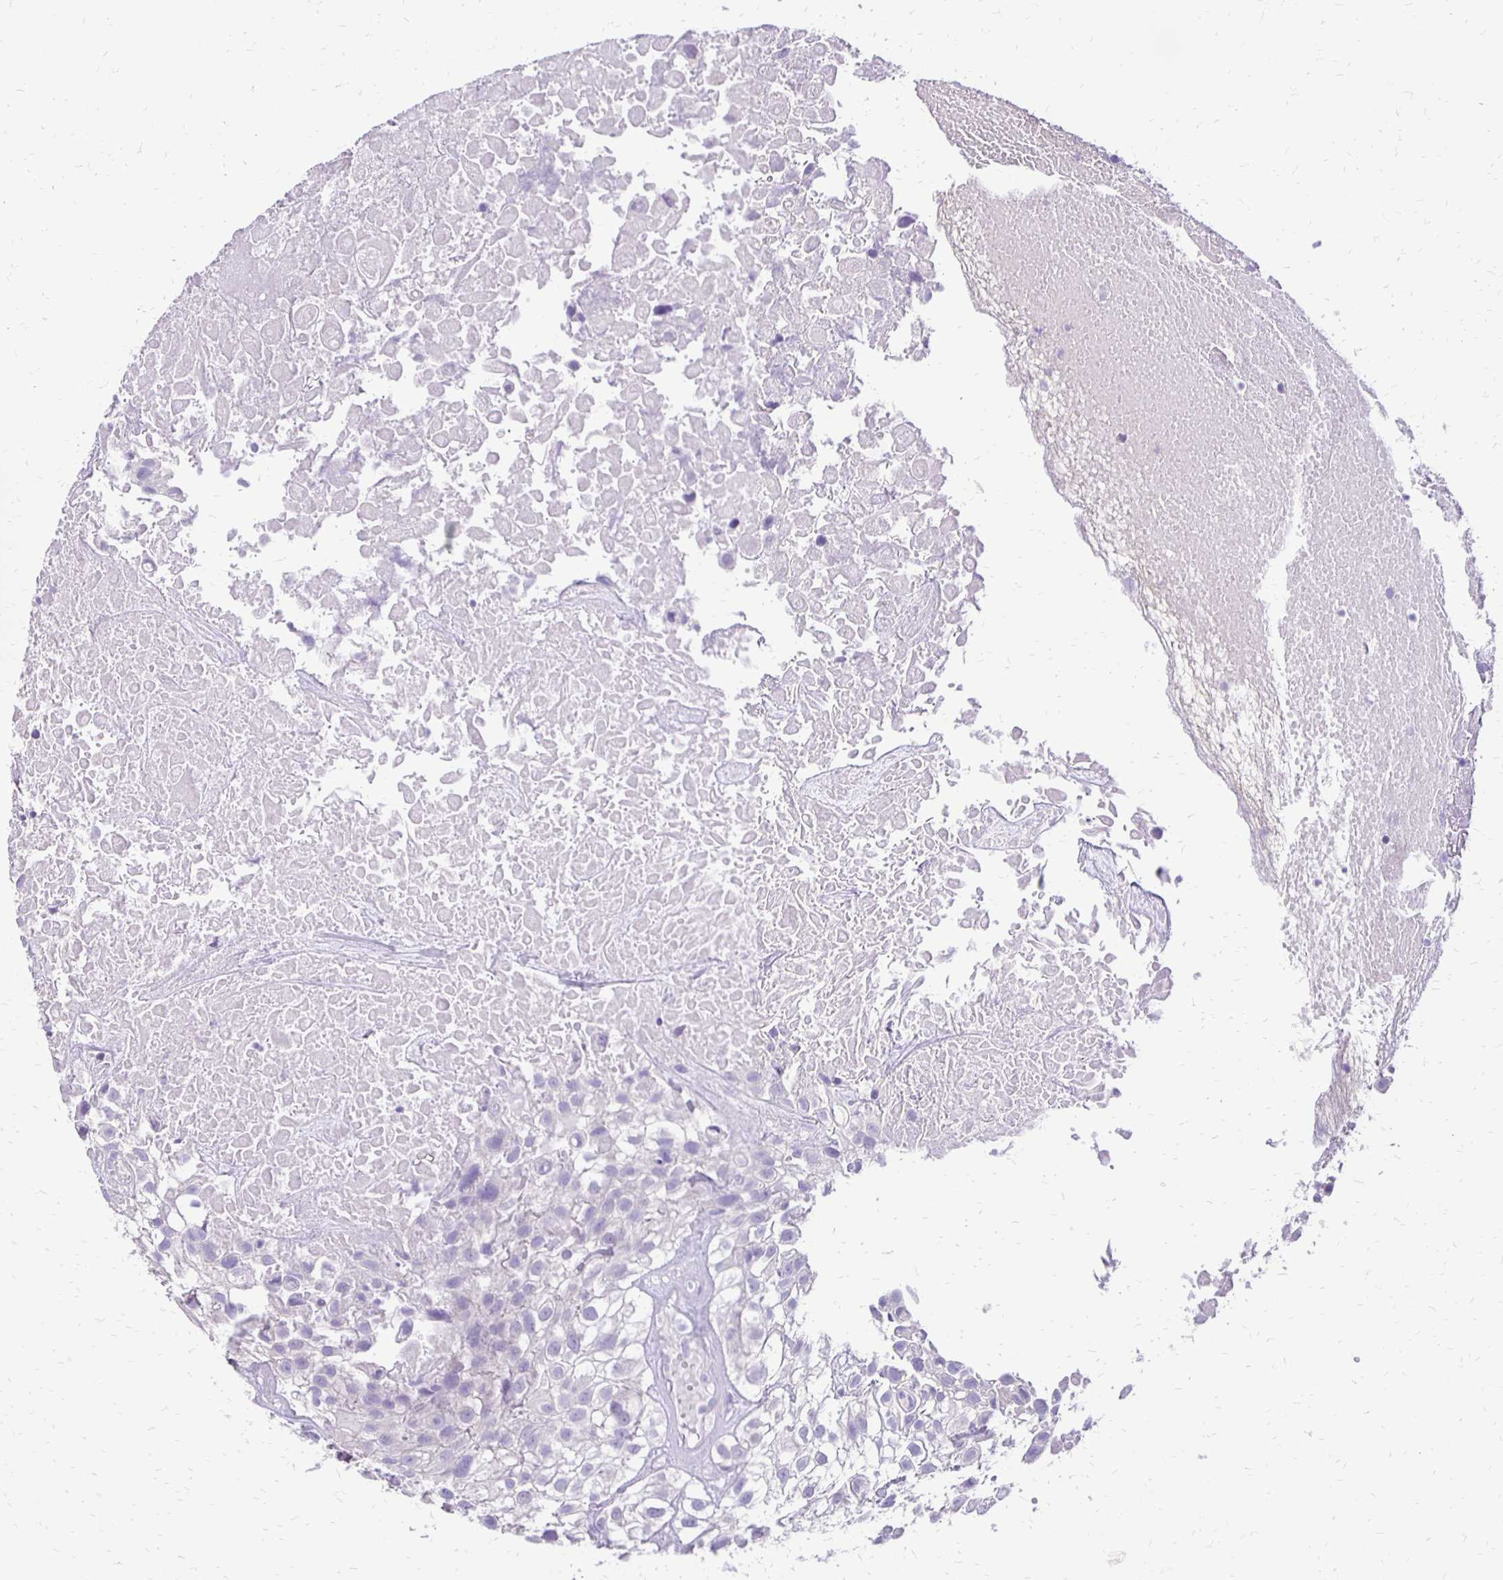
{"staining": {"intensity": "negative", "quantity": "none", "location": "none"}, "tissue": "urothelial cancer", "cell_type": "Tumor cells", "image_type": "cancer", "snomed": [{"axis": "morphology", "description": "Urothelial carcinoma, High grade"}, {"axis": "topography", "description": "Urinary bladder"}], "caption": "Image shows no protein staining in tumor cells of high-grade urothelial carcinoma tissue.", "gene": "ANKRD45", "patient": {"sex": "male", "age": 56}}